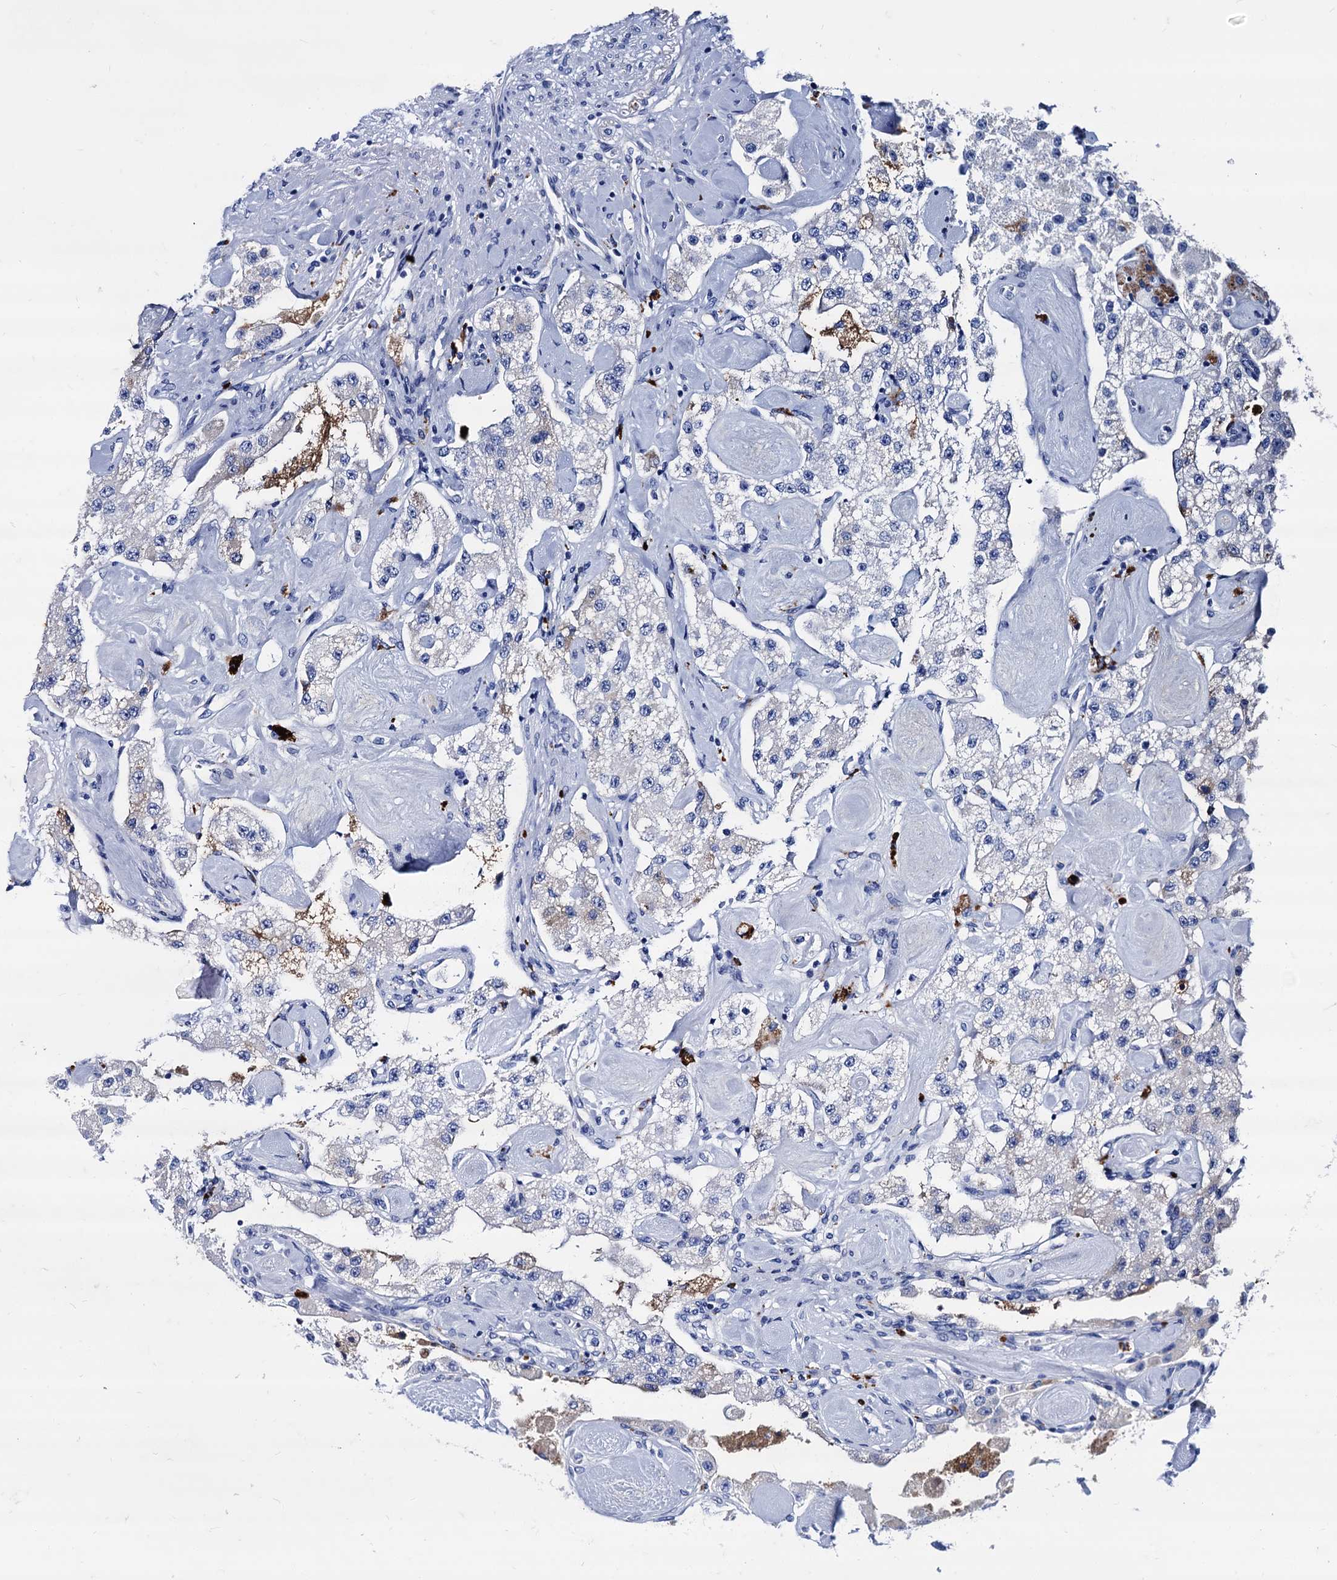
{"staining": {"intensity": "negative", "quantity": "none", "location": "none"}, "tissue": "carcinoid", "cell_type": "Tumor cells", "image_type": "cancer", "snomed": [{"axis": "morphology", "description": "Carcinoid, malignant, NOS"}, {"axis": "topography", "description": "Pancreas"}], "caption": "Immunohistochemistry (IHC) micrograph of neoplastic tissue: human carcinoid (malignant) stained with DAB (3,3'-diaminobenzidine) displays no significant protein expression in tumor cells. (Brightfield microscopy of DAB immunohistochemistry at high magnification).", "gene": "APOD", "patient": {"sex": "male", "age": 41}}